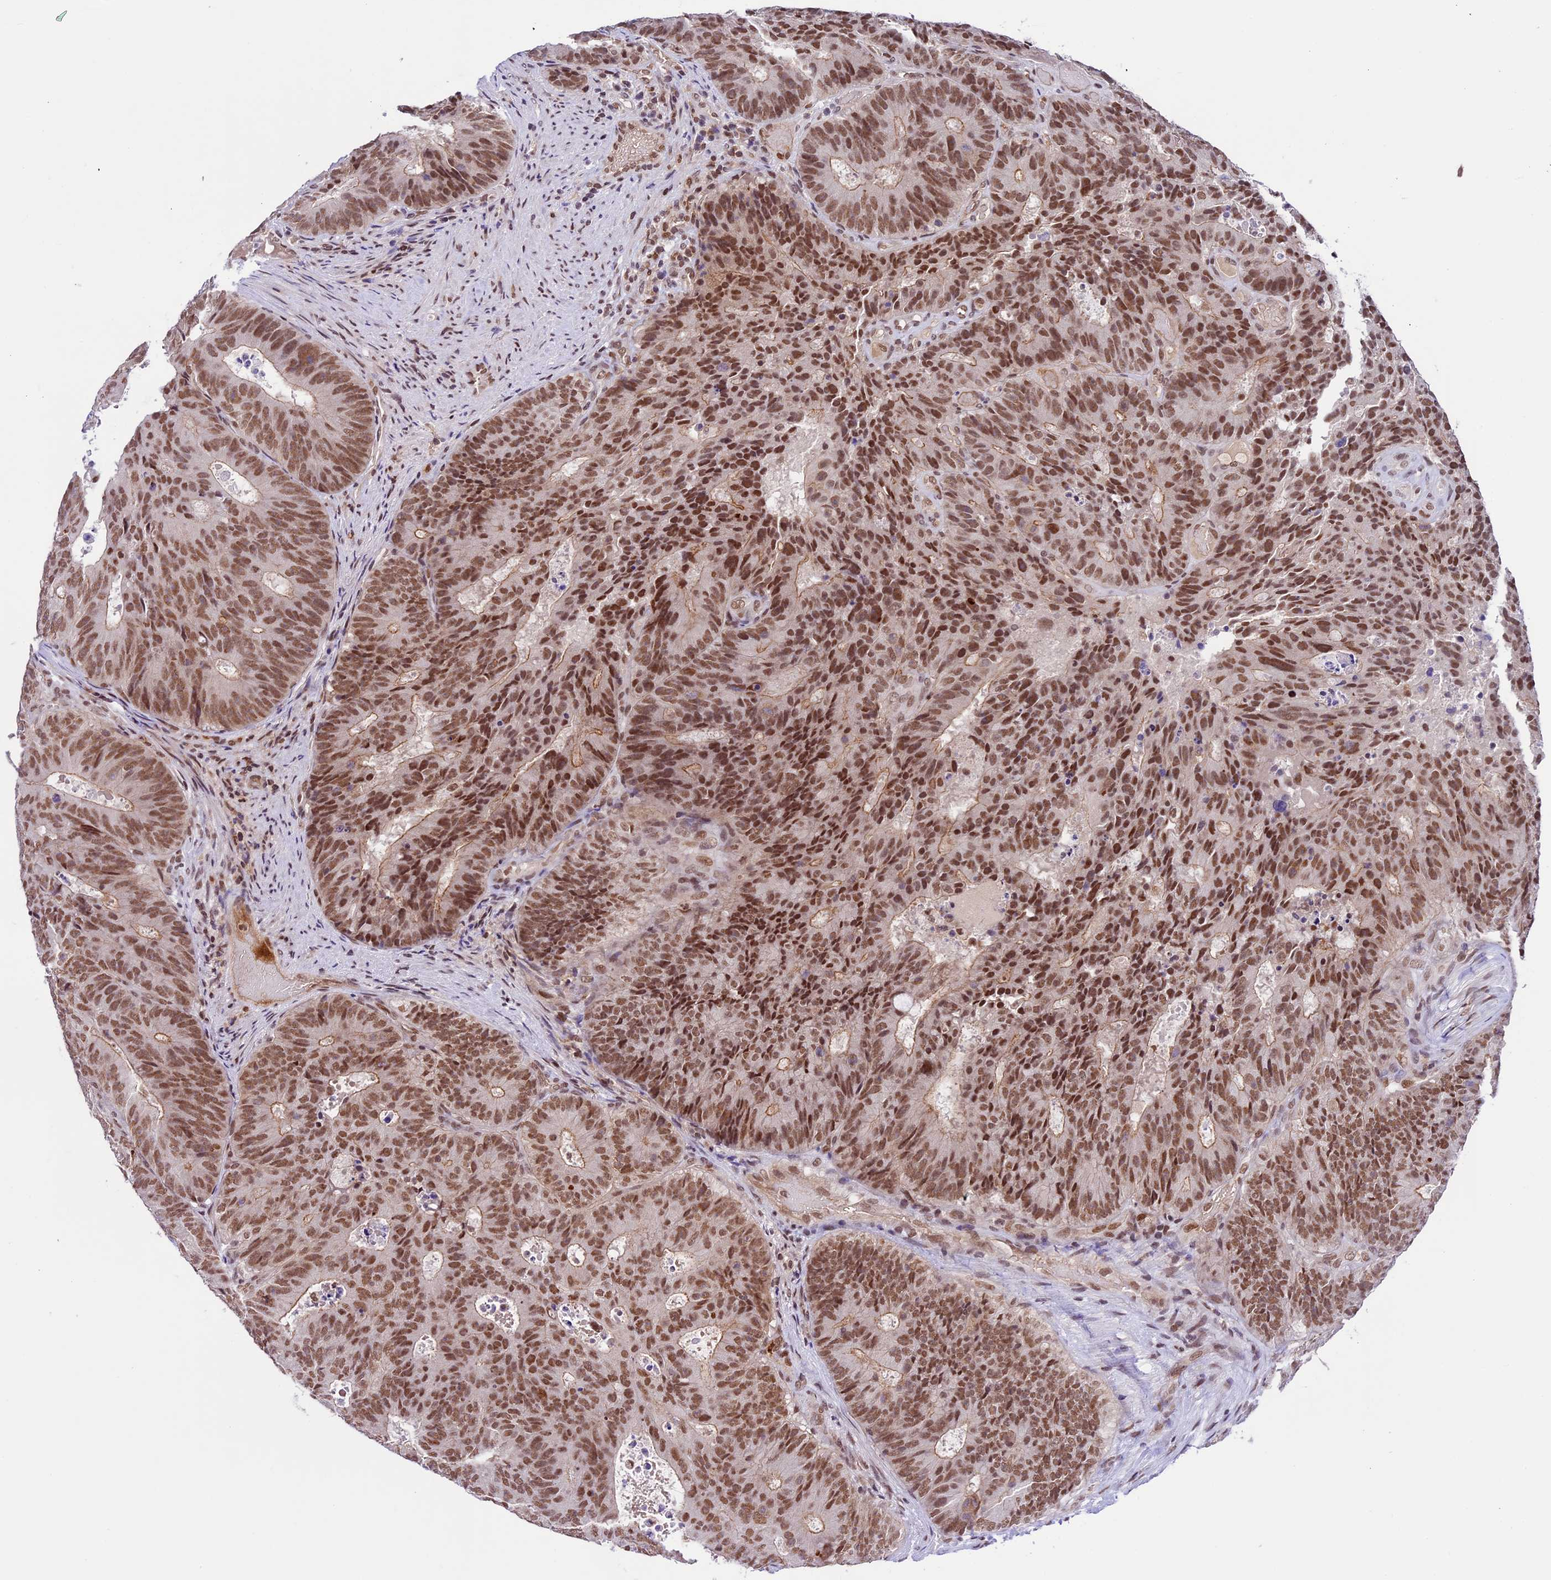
{"staining": {"intensity": "moderate", "quantity": ">75%", "location": "nuclear"}, "tissue": "colorectal cancer", "cell_type": "Tumor cells", "image_type": "cancer", "snomed": [{"axis": "morphology", "description": "Adenocarcinoma, NOS"}, {"axis": "topography", "description": "Colon"}], "caption": "Protein staining exhibits moderate nuclear positivity in about >75% of tumor cells in adenocarcinoma (colorectal).", "gene": "SHKBP1", "patient": {"sex": "male", "age": 87}}